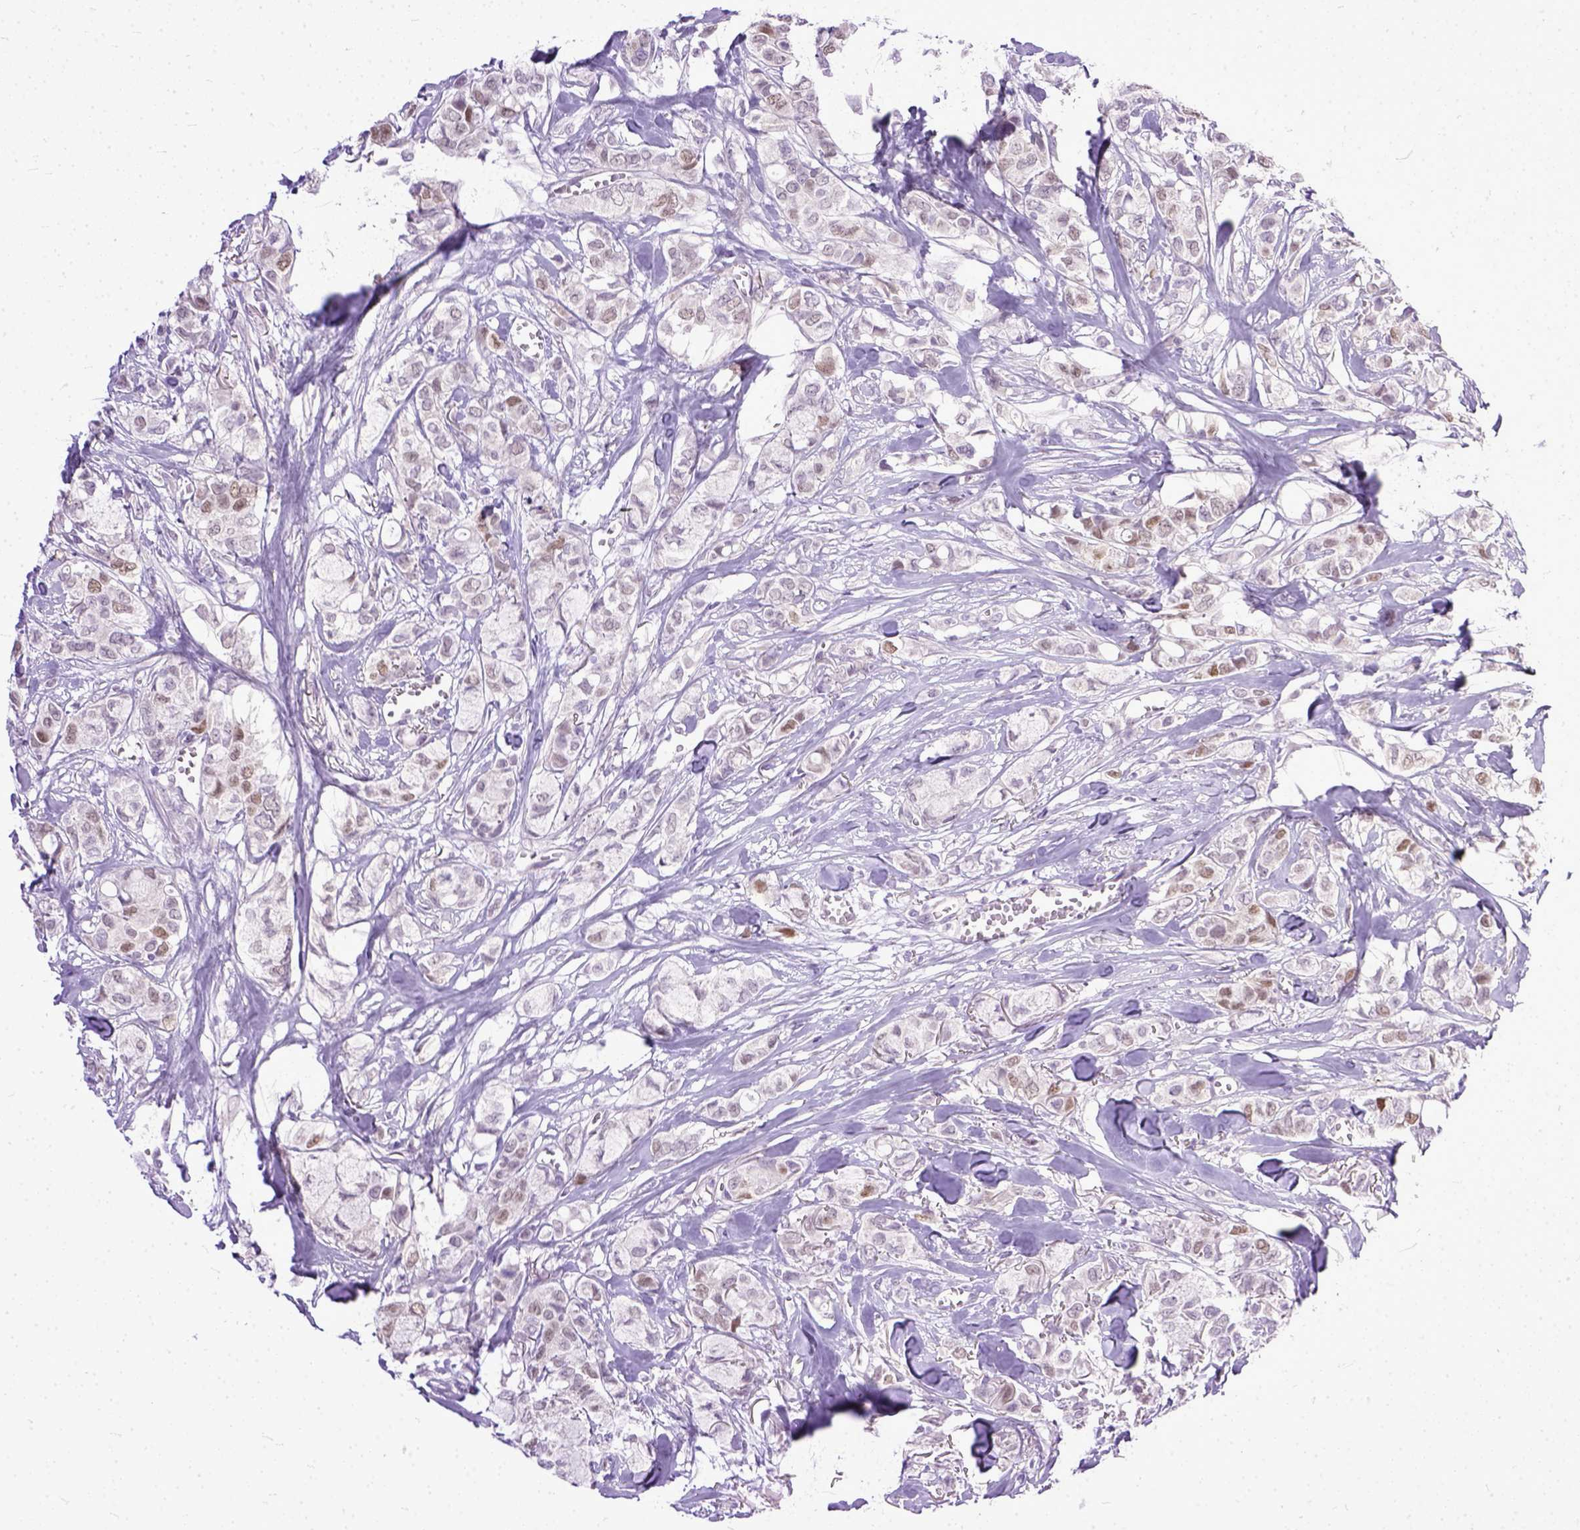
{"staining": {"intensity": "weak", "quantity": "25%-75%", "location": "nuclear"}, "tissue": "breast cancer", "cell_type": "Tumor cells", "image_type": "cancer", "snomed": [{"axis": "morphology", "description": "Duct carcinoma"}, {"axis": "topography", "description": "Breast"}], "caption": "Brown immunohistochemical staining in breast cancer (intraductal carcinoma) demonstrates weak nuclear staining in approximately 25%-75% of tumor cells.", "gene": "TCEAL7", "patient": {"sex": "female", "age": 85}}